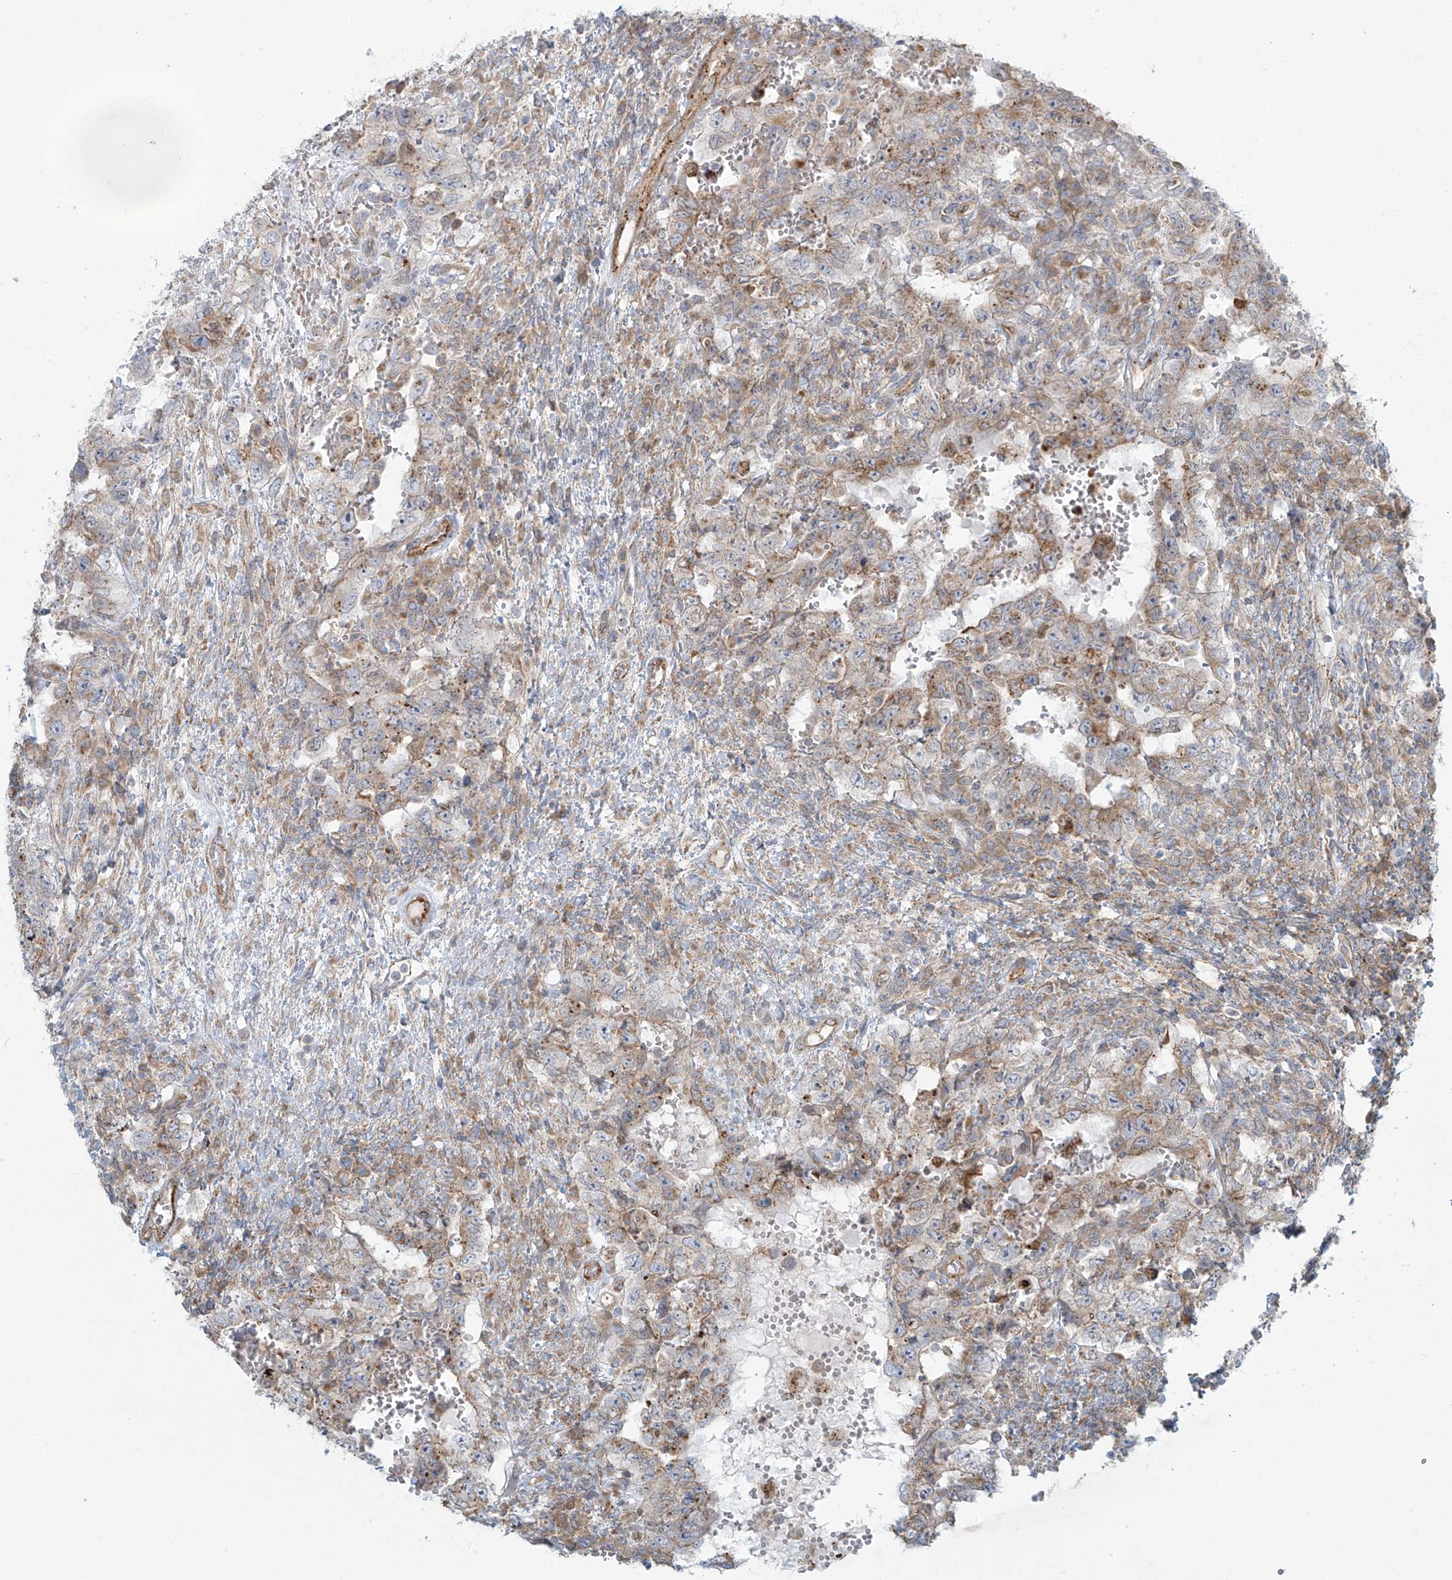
{"staining": {"intensity": "weak", "quantity": "<25%", "location": "cytoplasmic/membranous"}, "tissue": "testis cancer", "cell_type": "Tumor cells", "image_type": "cancer", "snomed": [{"axis": "morphology", "description": "Carcinoma, Embryonal, NOS"}, {"axis": "topography", "description": "Testis"}], "caption": "Tumor cells show no significant protein positivity in testis embryonal carcinoma. (DAB IHC visualized using brightfield microscopy, high magnification).", "gene": "LZTS3", "patient": {"sex": "male", "age": 26}}